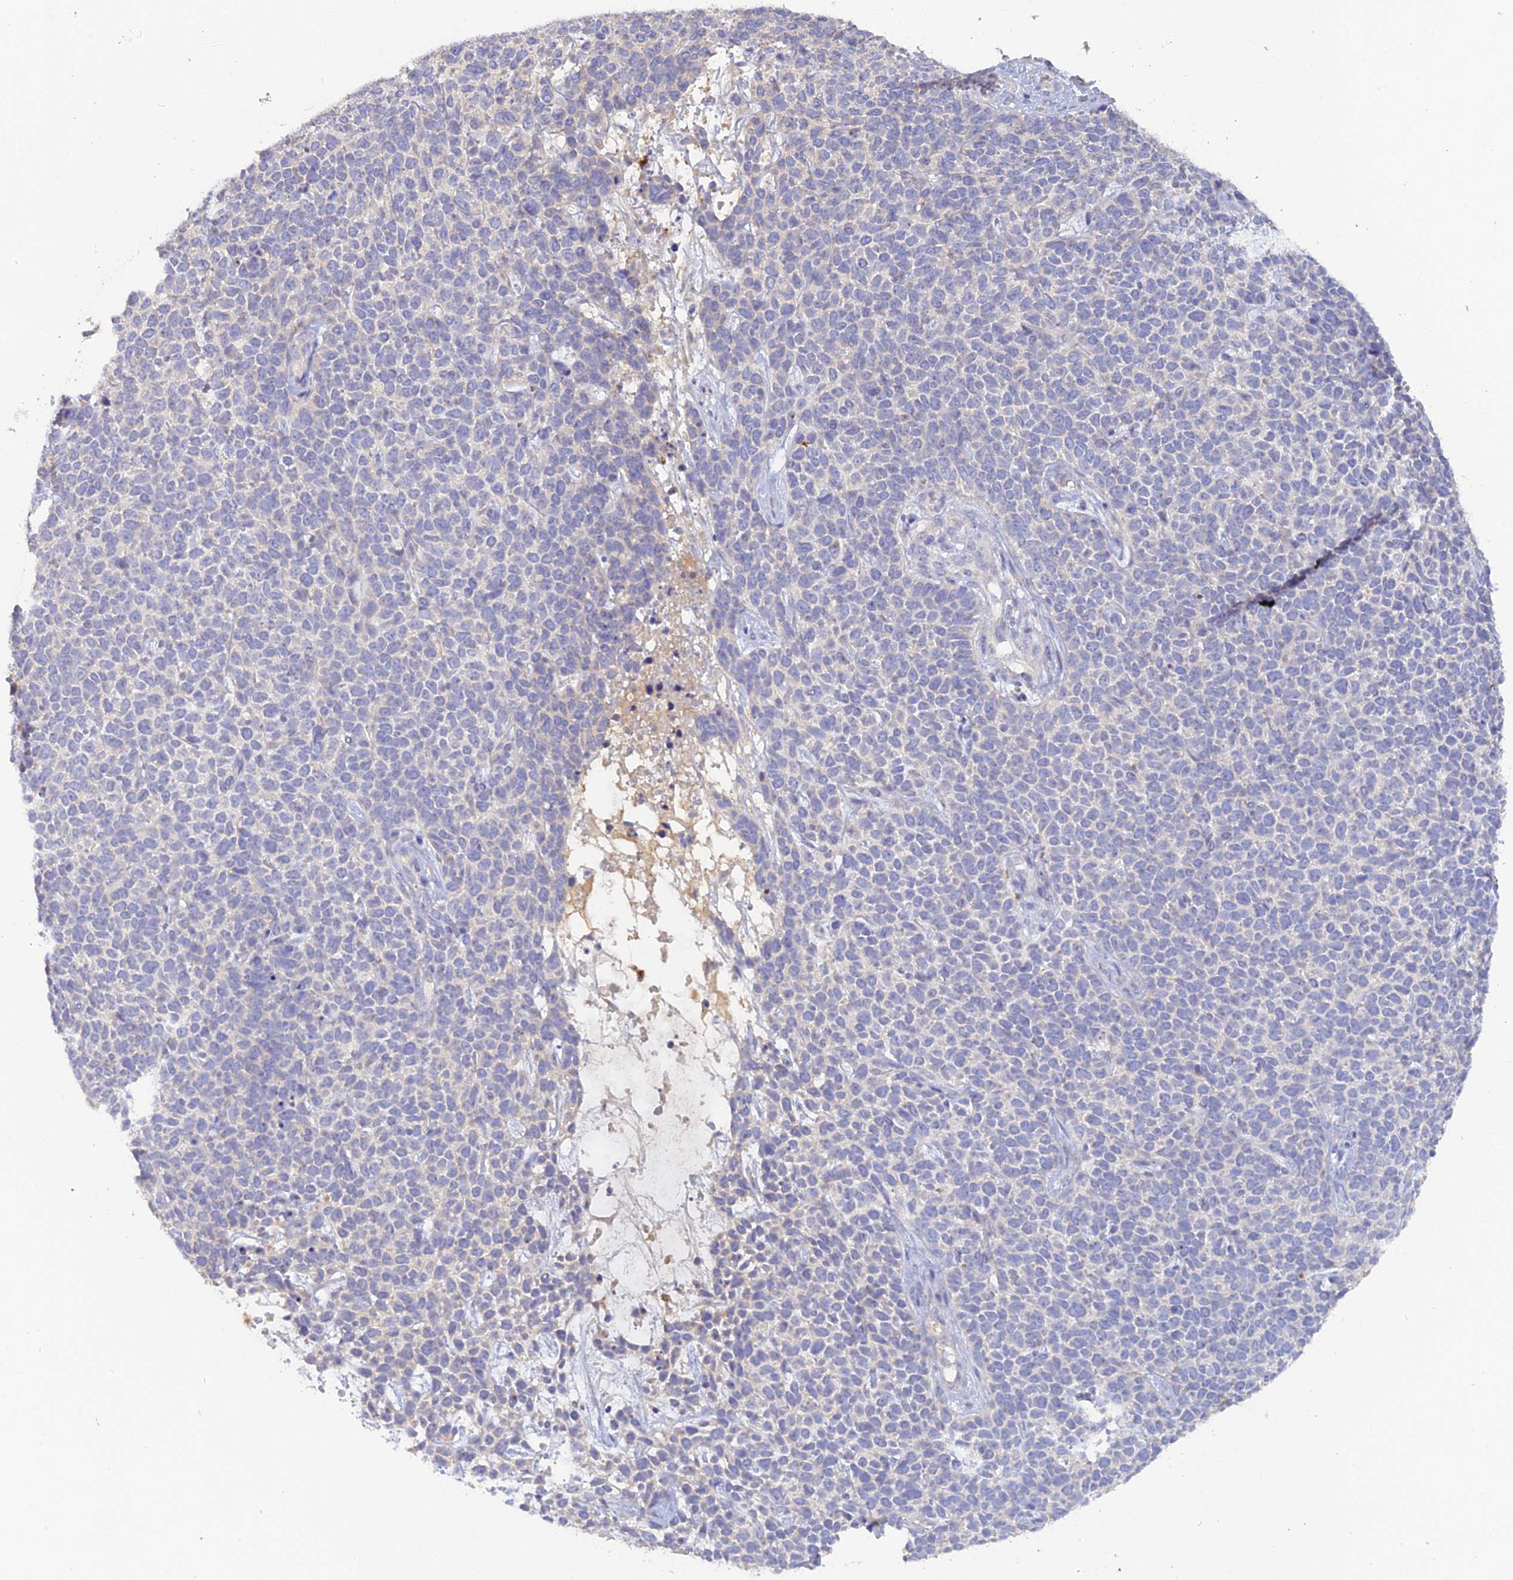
{"staining": {"intensity": "negative", "quantity": "none", "location": "none"}, "tissue": "skin cancer", "cell_type": "Tumor cells", "image_type": "cancer", "snomed": [{"axis": "morphology", "description": "Basal cell carcinoma"}, {"axis": "topography", "description": "Skin"}], "caption": "Immunohistochemistry (IHC) image of neoplastic tissue: skin basal cell carcinoma stained with DAB (3,3'-diaminobenzidine) reveals no significant protein positivity in tumor cells.", "gene": "ADGRA1", "patient": {"sex": "female", "age": 84}}